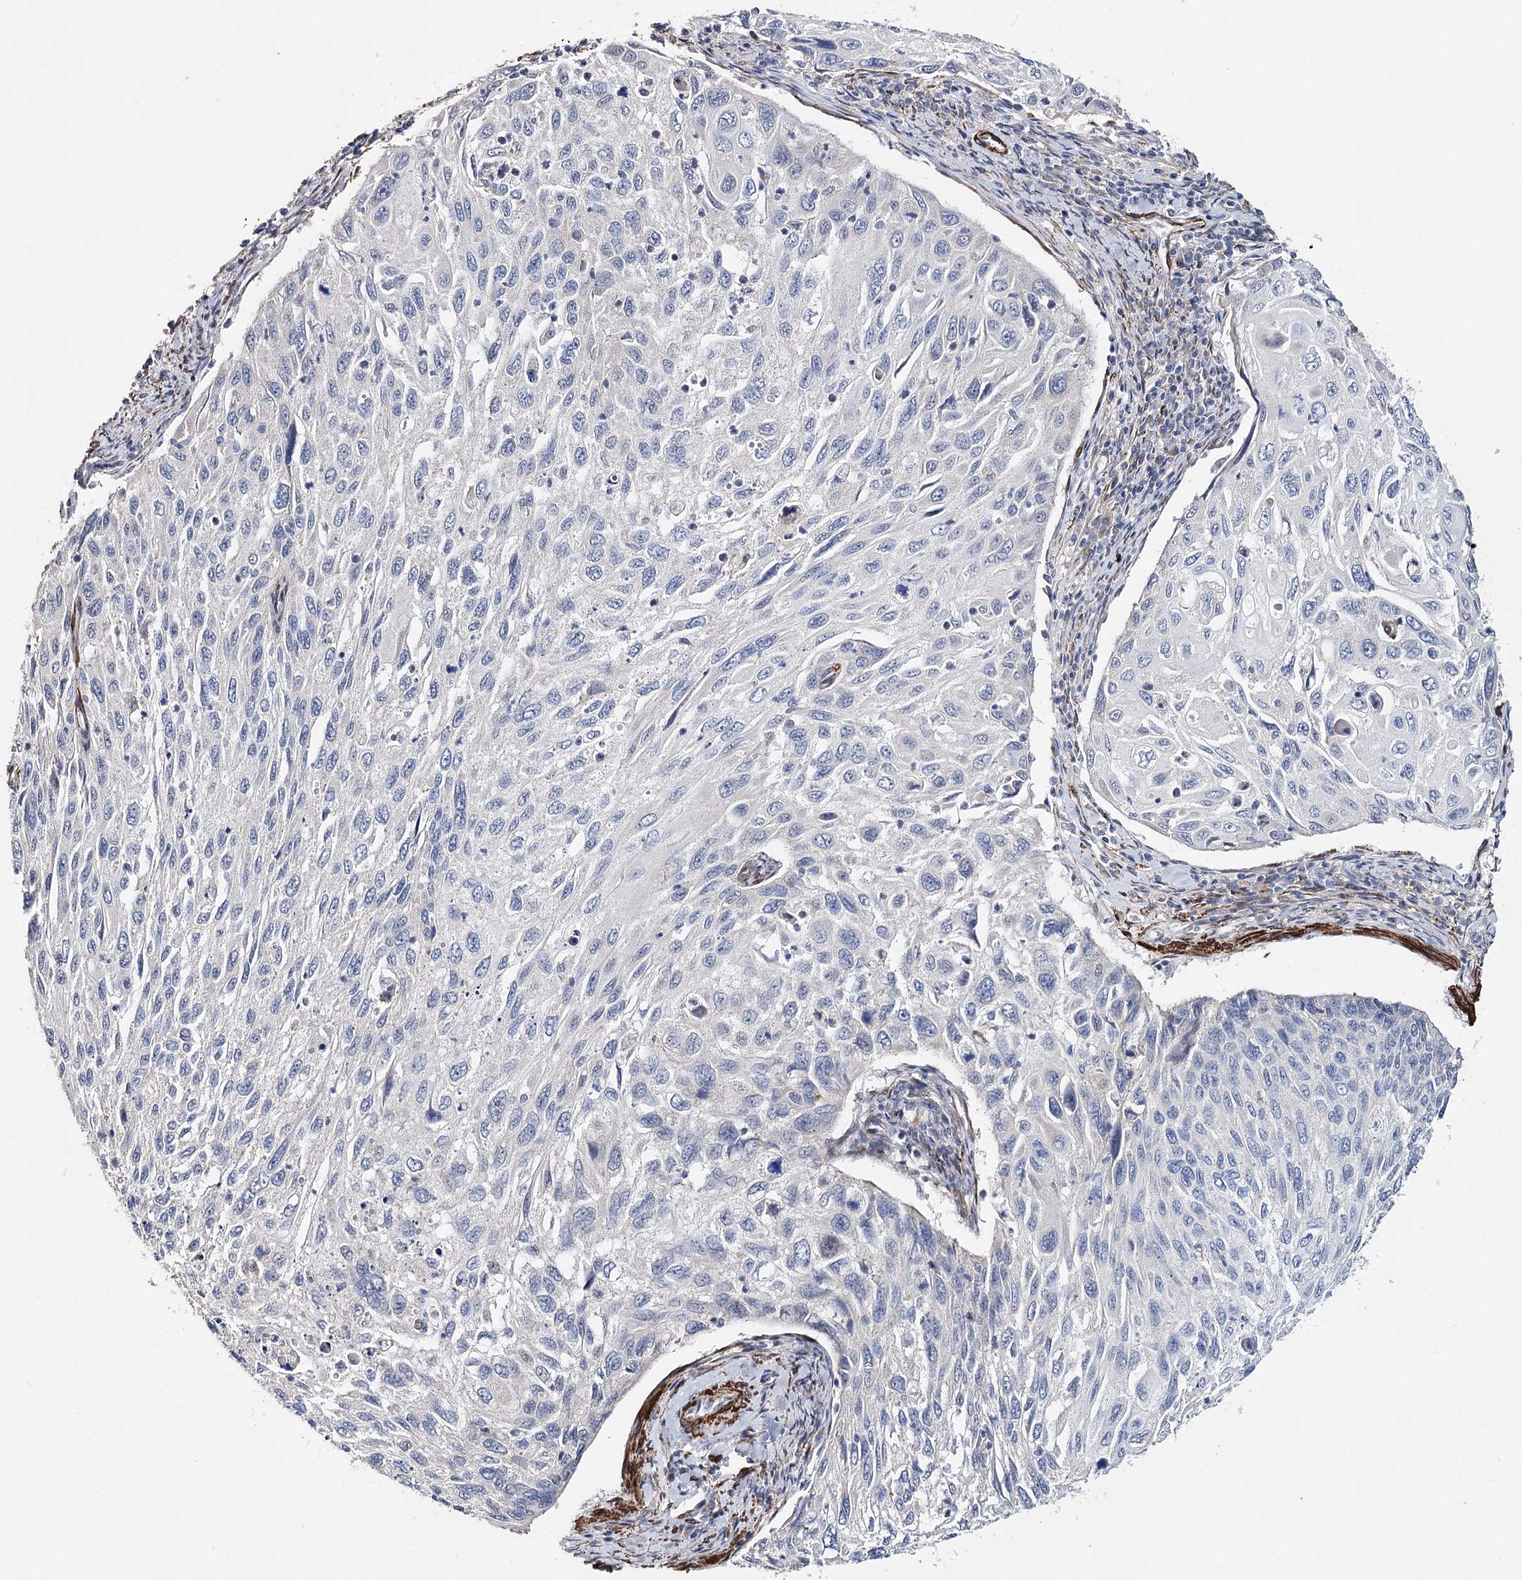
{"staining": {"intensity": "negative", "quantity": "none", "location": "none"}, "tissue": "cervical cancer", "cell_type": "Tumor cells", "image_type": "cancer", "snomed": [{"axis": "morphology", "description": "Squamous cell carcinoma, NOS"}, {"axis": "topography", "description": "Cervix"}], "caption": "The micrograph reveals no staining of tumor cells in cervical squamous cell carcinoma.", "gene": "CFAP46", "patient": {"sex": "female", "age": 70}}